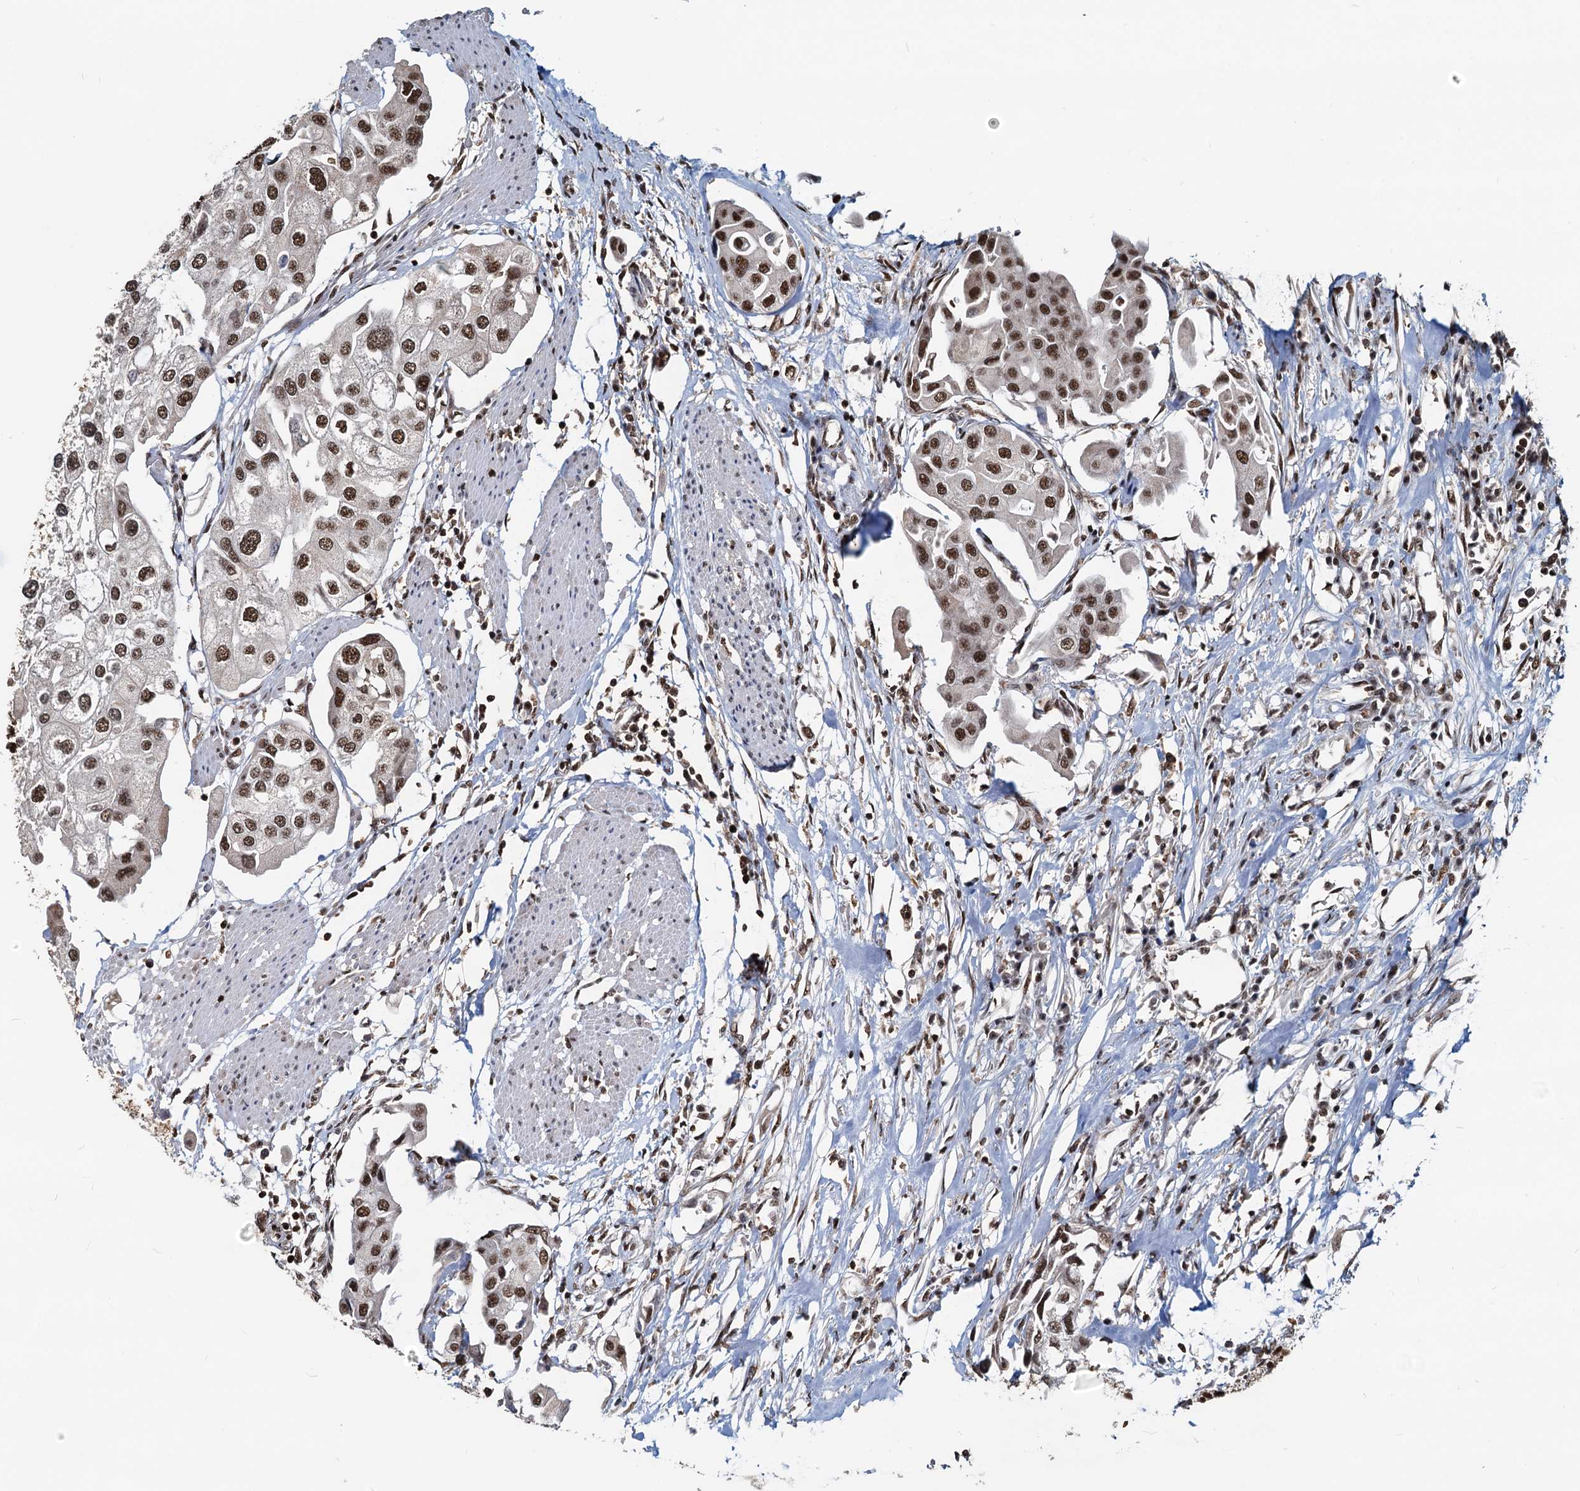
{"staining": {"intensity": "moderate", "quantity": ">75%", "location": "nuclear"}, "tissue": "urothelial cancer", "cell_type": "Tumor cells", "image_type": "cancer", "snomed": [{"axis": "morphology", "description": "Urothelial carcinoma, High grade"}, {"axis": "topography", "description": "Urinary bladder"}], "caption": "The image exhibits a brown stain indicating the presence of a protein in the nuclear of tumor cells in urothelial cancer.", "gene": "RSRC2", "patient": {"sex": "male", "age": 64}}